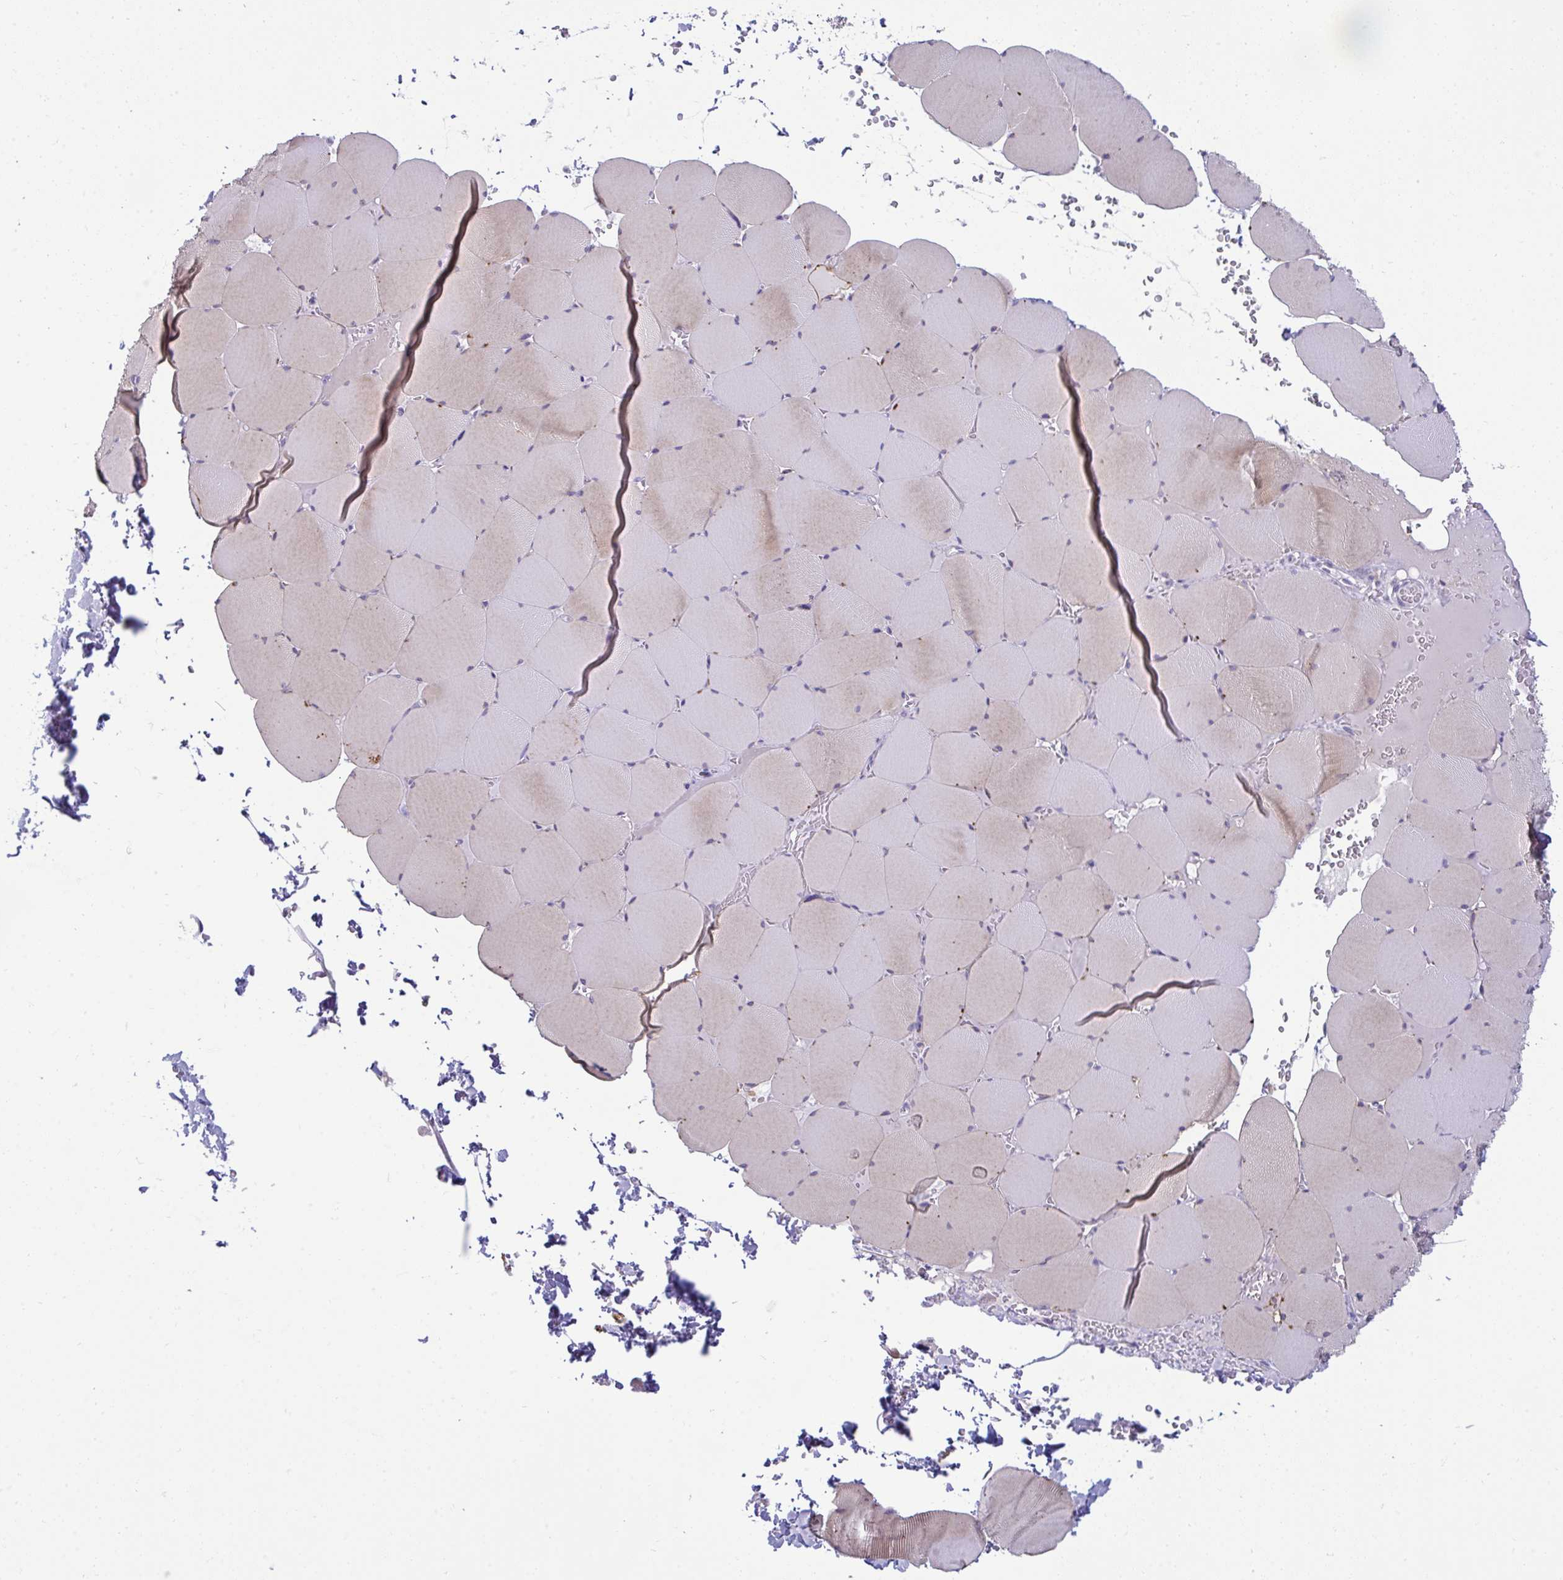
{"staining": {"intensity": "moderate", "quantity": "25%-75%", "location": "cytoplasmic/membranous"}, "tissue": "skeletal muscle", "cell_type": "Myocytes", "image_type": "normal", "snomed": [{"axis": "morphology", "description": "Normal tissue, NOS"}, {"axis": "topography", "description": "Skeletal muscle"}, {"axis": "topography", "description": "Head-Neck"}], "caption": "IHC image of unremarkable skeletal muscle: skeletal muscle stained using IHC demonstrates medium levels of moderate protein expression localized specifically in the cytoplasmic/membranous of myocytes, appearing as a cytoplasmic/membranous brown color.", "gene": "RANBP2", "patient": {"sex": "male", "age": 66}}